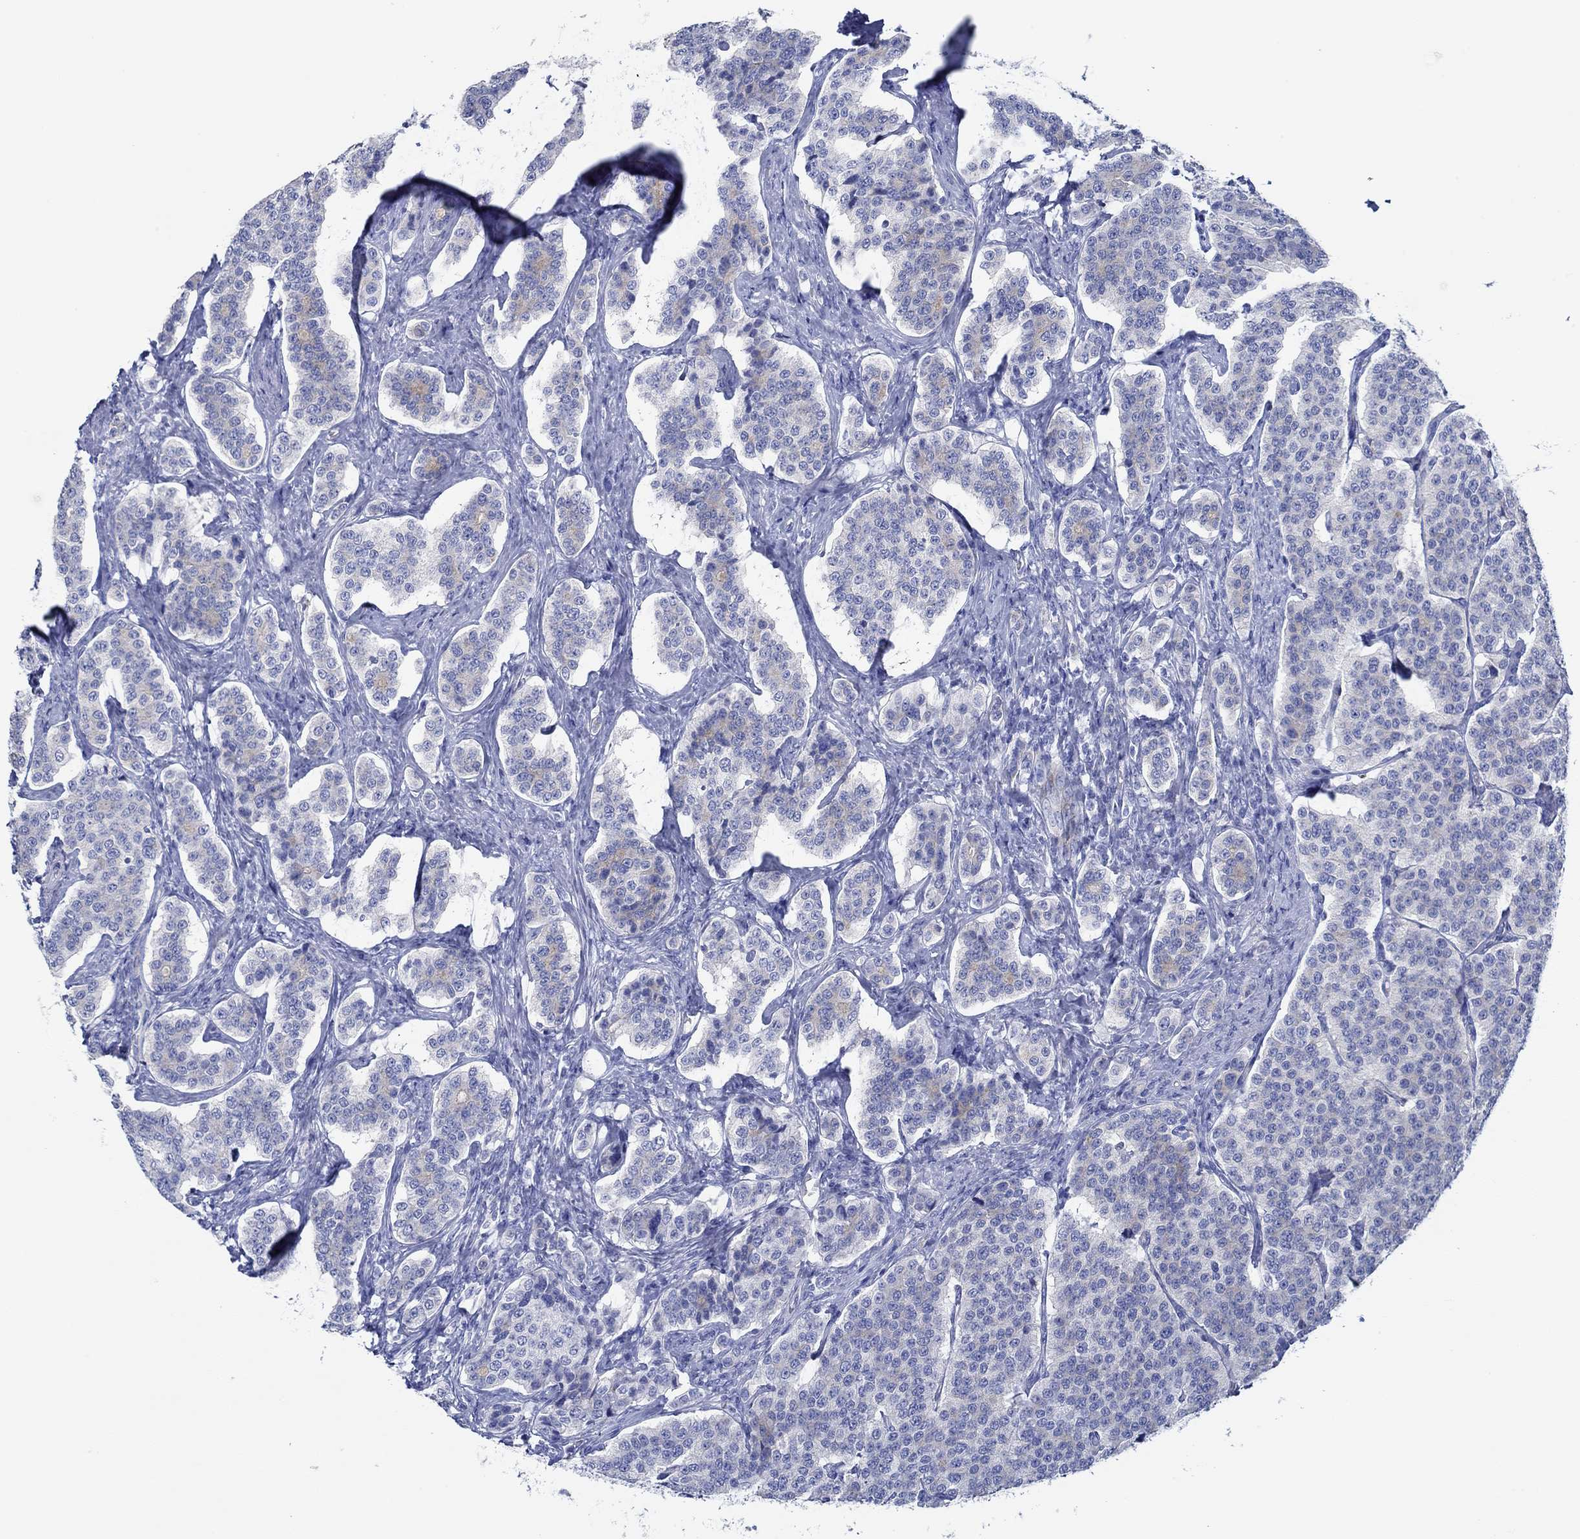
{"staining": {"intensity": "weak", "quantity": "<25%", "location": "cytoplasmic/membranous"}, "tissue": "carcinoid", "cell_type": "Tumor cells", "image_type": "cancer", "snomed": [{"axis": "morphology", "description": "Carcinoid, malignant, NOS"}, {"axis": "topography", "description": "Small intestine"}], "caption": "Tumor cells show no significant positivity in carcinoid. (Stains: DAB (3,3'-diaminobenzidine) immunohistochemistry with hematoxylin counter stain, Microscopy: brightfield microscopy at high magnification).", "gene": "IGFBP6", "patient": {"sex": "female", "age": 58}}